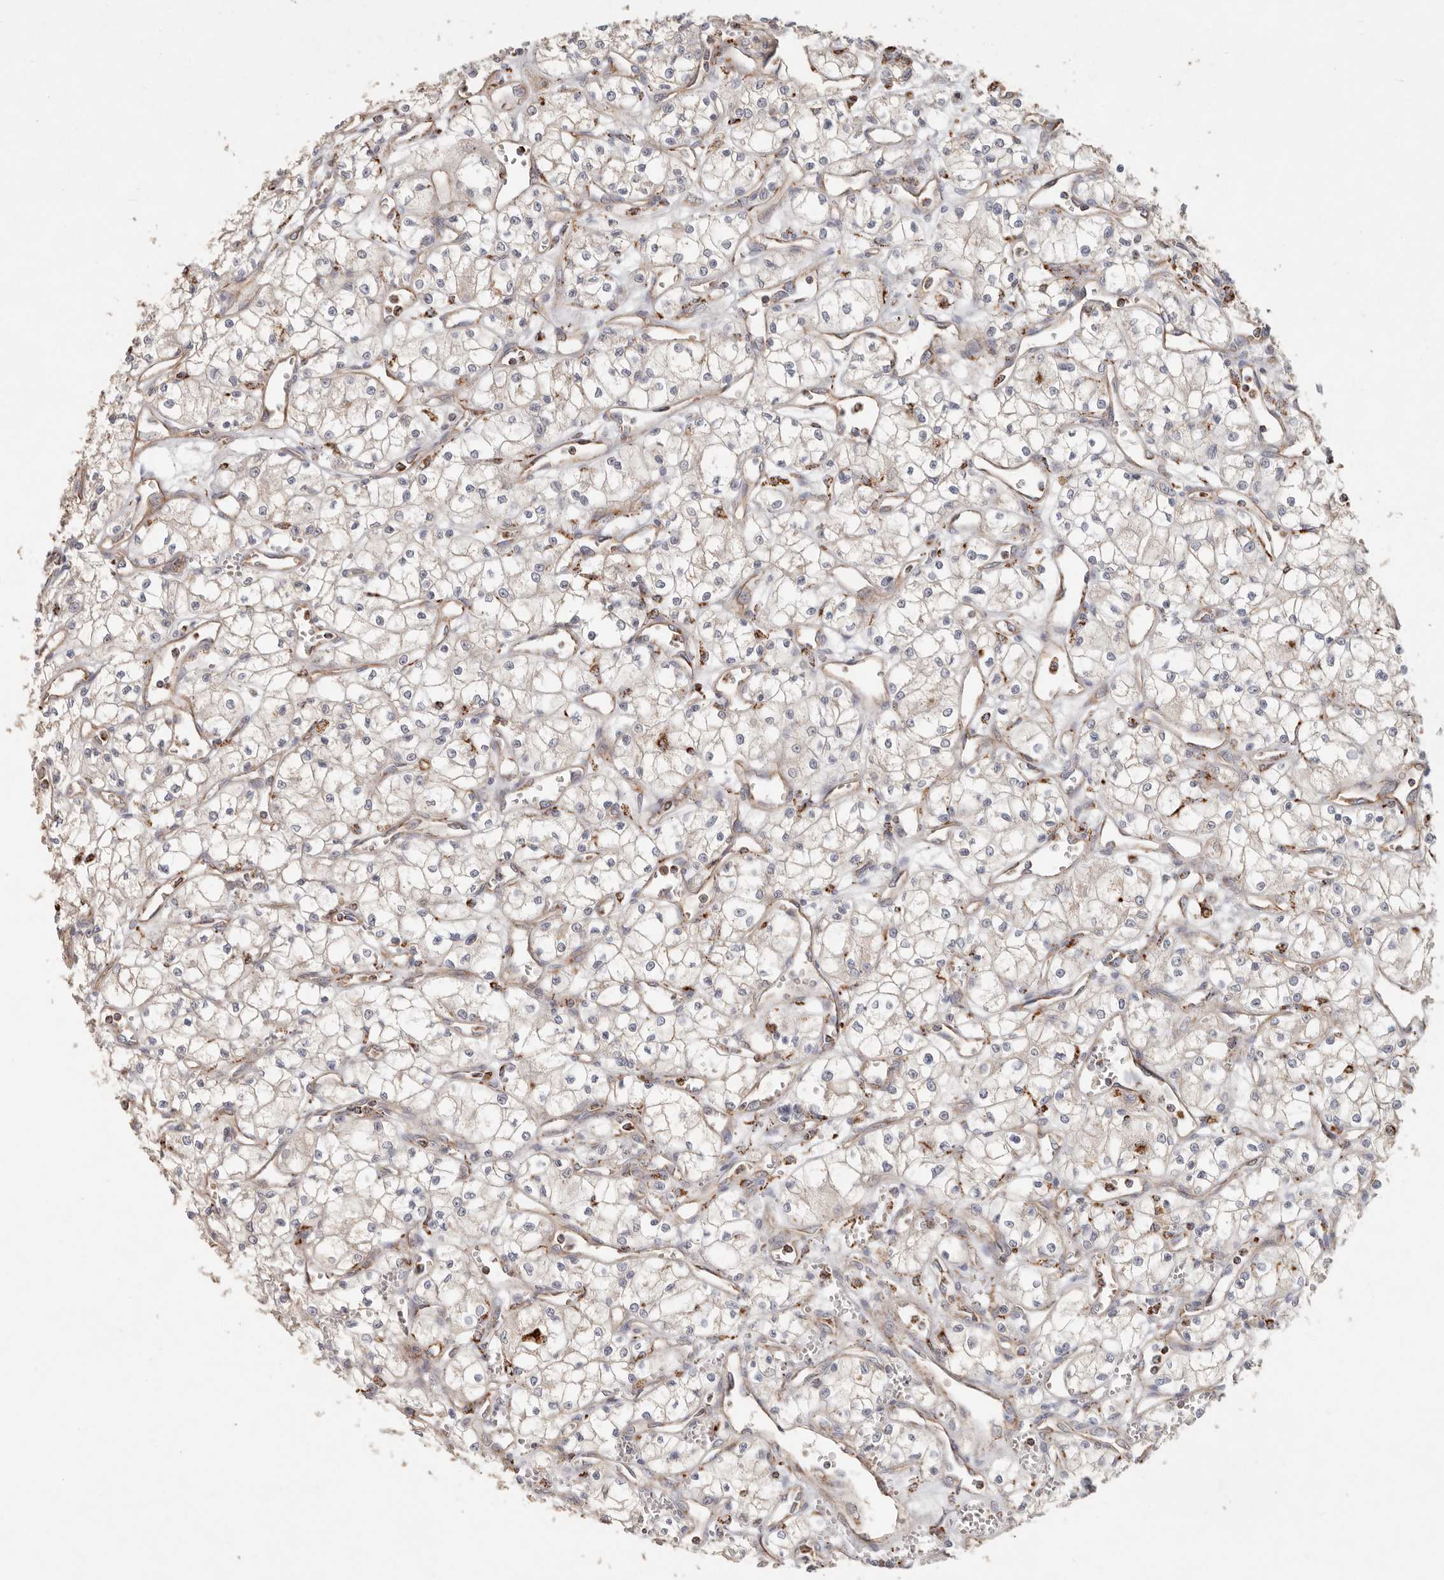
{"staining": {"intensity": "negative", "quantity": "none", "location": "none"}, "tissue": "renal cancer", "cell_type": "Tumor cells", "image_type": "cancer", "snomed": [{"axis": "morphology", "description": "Adenocarcinoma, NOS"}, {"axis": "topography", "description": "Kidney"}], "caption": "The micrograph reveals no significant positivity in tumor cells of adenocarcinoma (renal).", "gene": "ARHGEF10L", "patient": {"sex": "male", "age": 59}}